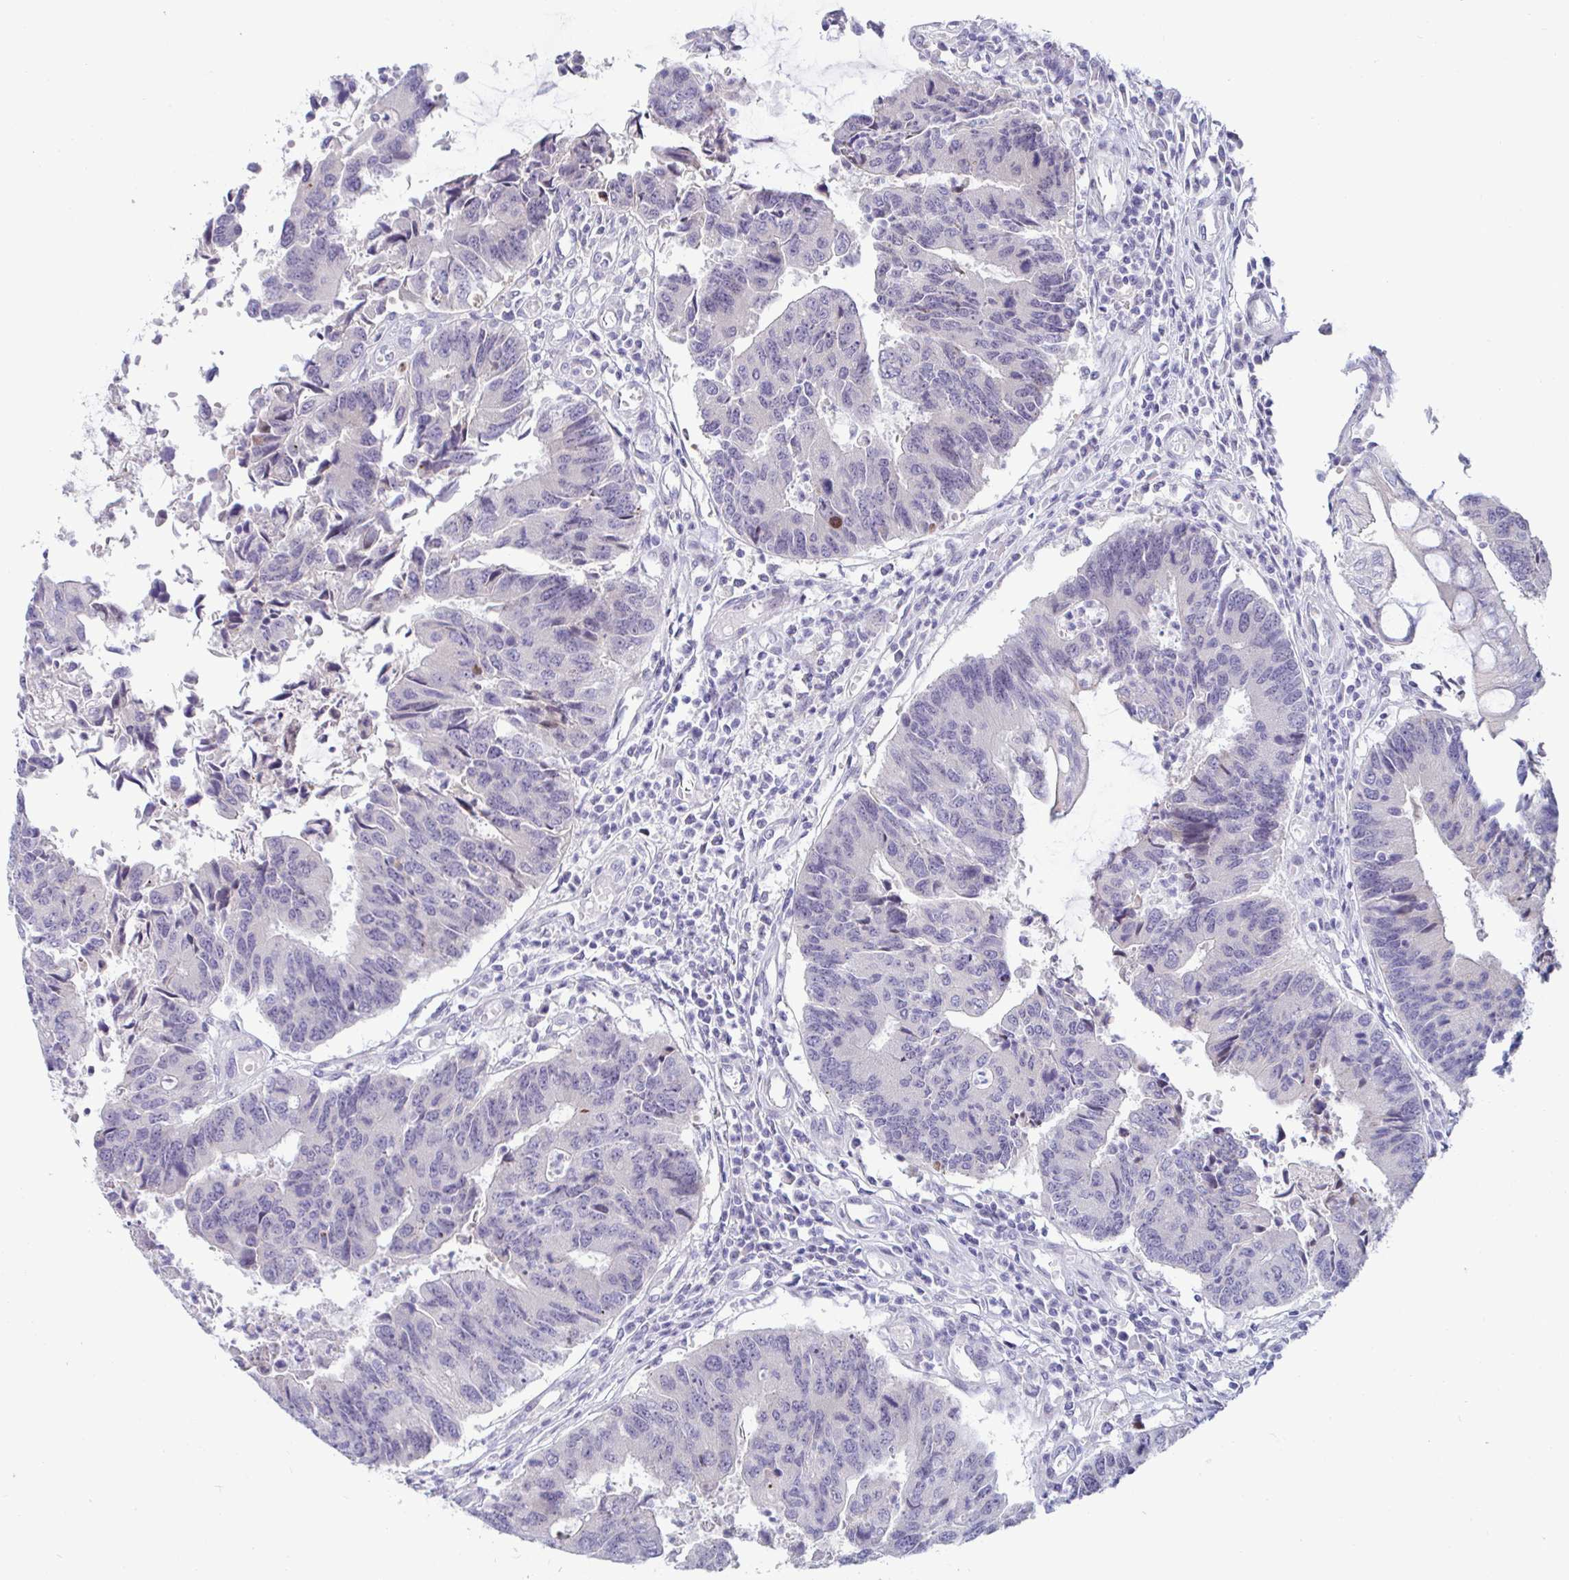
{"staining": {"intensity": "negative", "quantity": "none", "location": "none"}, "tissue": "colorectal cancer", "cell_type": "Tumor cells", "image_type": "cancer", "snomed": [{"axis": "morphology", "description": "Adenocarcinoma, NOS"}, {"axis": "topography", "description": "Colon"}], "caption": "This is a image of immunohistochemistry staining of colorectal cancer (adenocarcinoma), which shows no positivity in tumor cells.", "gene": "GSTM1", "patient": {"sex": "female", "age": 67}}